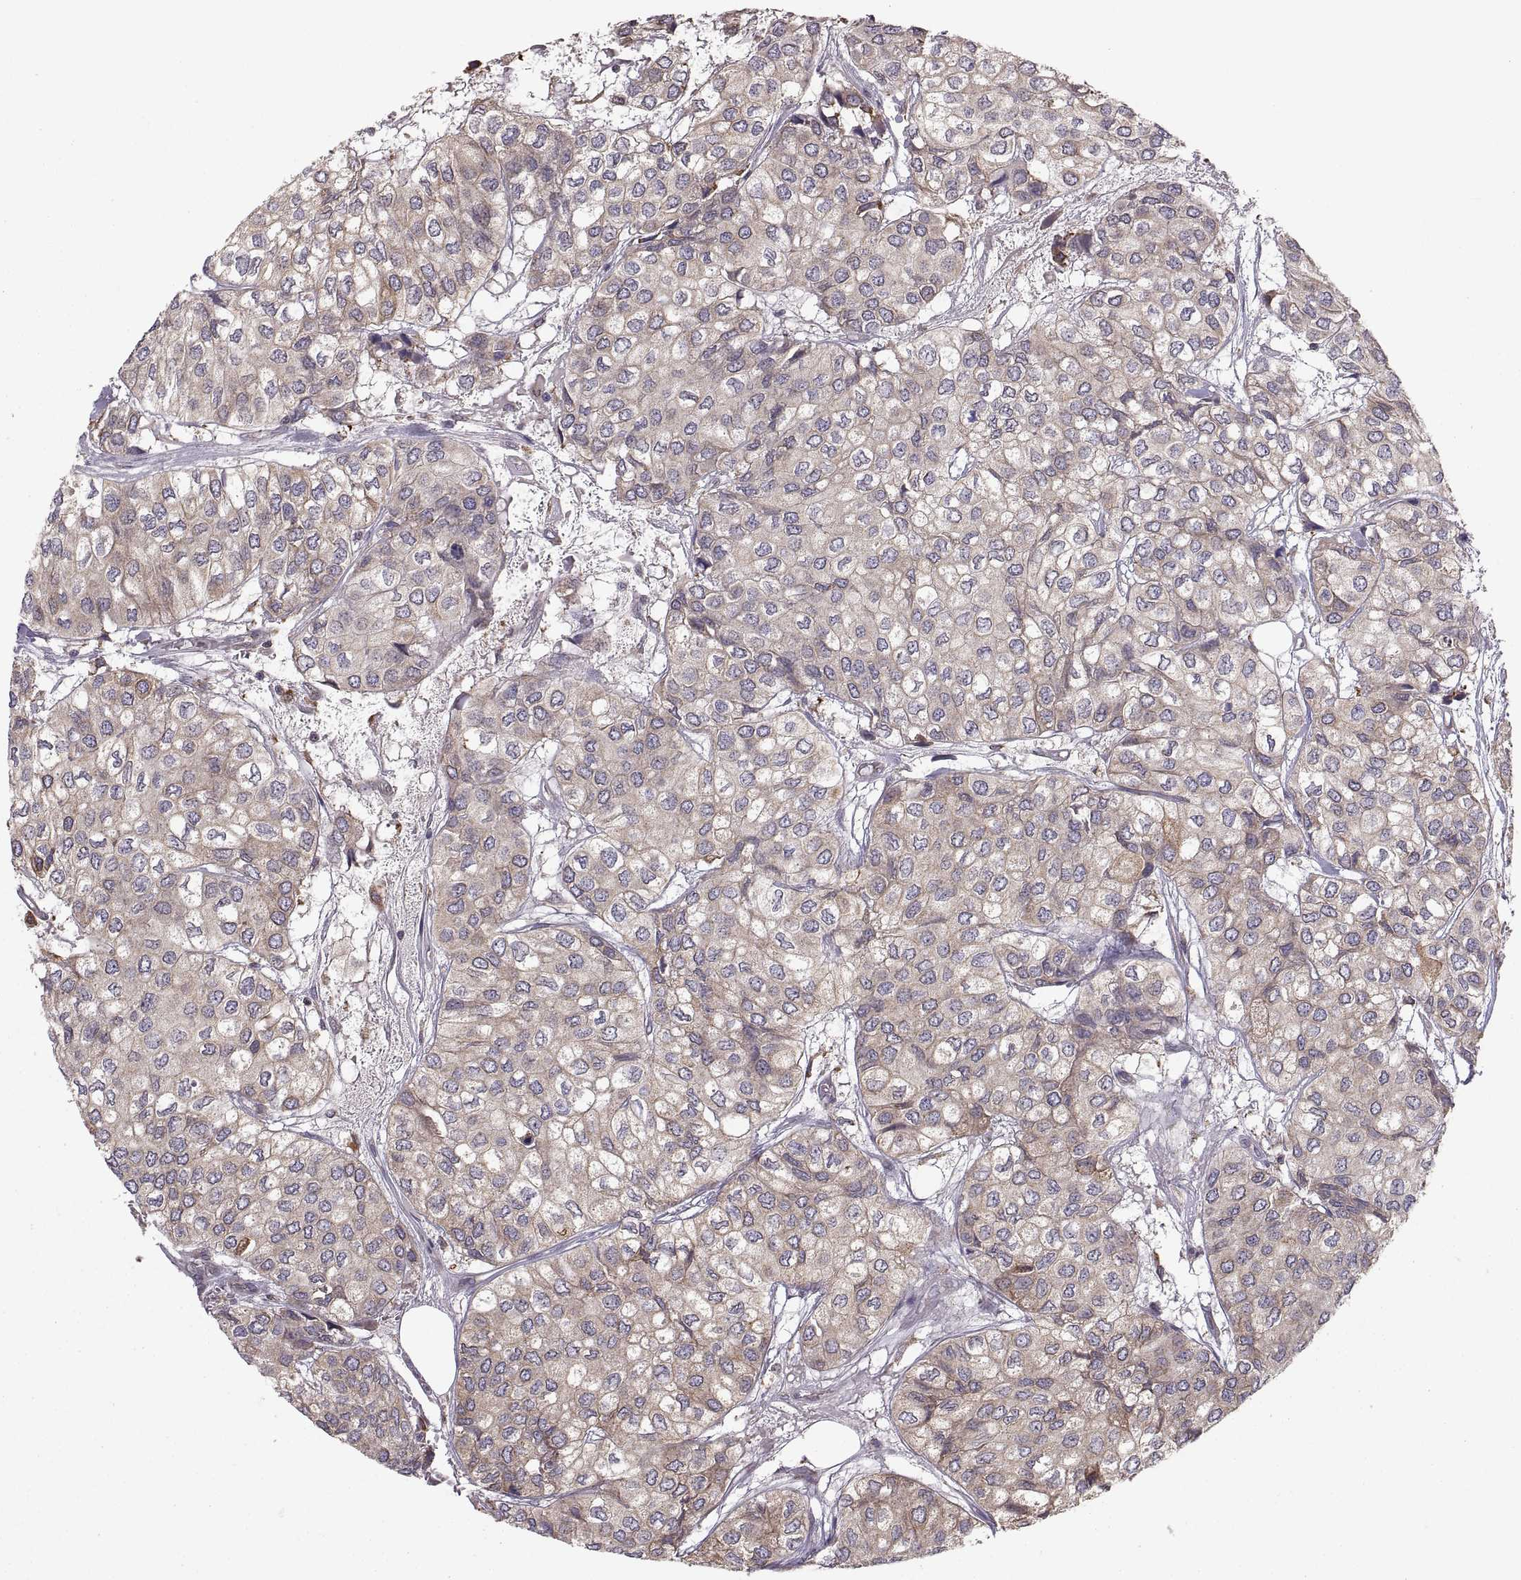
{"staining": {"intensity": "weak", "quantity": "25%-75%", "location": "cytoplasmic/membranous"}, "tissue": "urothelial cancer", "cell_type": "Tumor cells", "image_type": "cancer", "snomed": [{"axis": "morphology", "description": "Urothelial carcinoma, High grade"}, {"axis": "topography", "description": "Urinary bladder"}], "caption": "A low amount of weak cytoplasmic/membranous positivity is present in about 25%-75% of tumor cells in urothelial cancer tissue.", "gene": "PDIA3", "patient": {"sex": "male", "age": 73}}